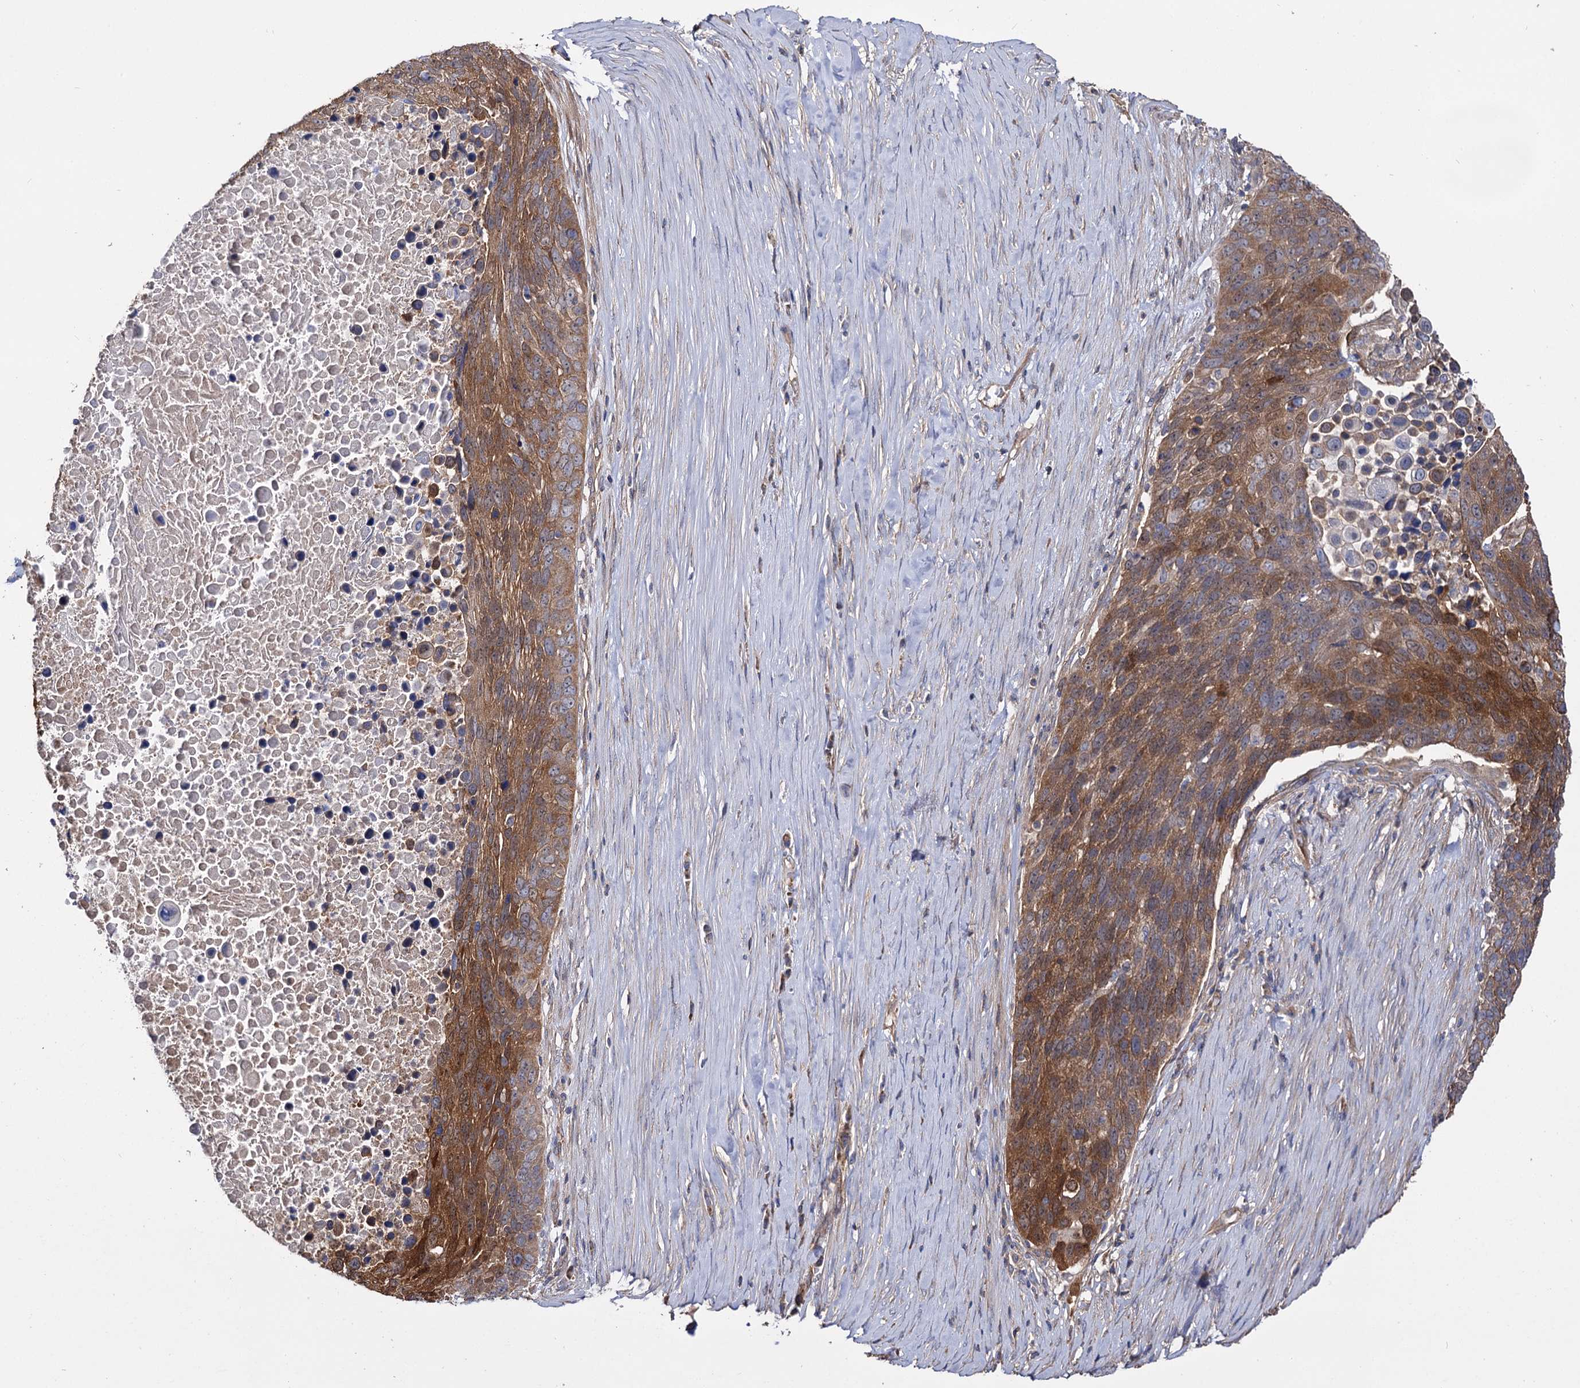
{"staining": {"intensity": "moderate", "quantity": ">75%", "location": "cytoplasmic/membranous"}, "tissue": "lung cancer", "cell_type": "Tumor cells", "image_type": "cancer", "snomed": [{"axis": "morphology", "description": "Normal tissue, NOS"}, {"axis": "morphology", "description": "Squamous cell carcinoma, NOS"}, {"axis": "topography", "description": "Lymph node"}, {"axis": "topography", "description": "Lung"}], "caption": "This histopathology image displays IHC staining of lung squamous cell carcinoma, with medium moderate cytoplasmic/membranous expression in about >75% of tumor cells.", "gene": "IDI1", "patient": {"sex": "male", "age": 66}}